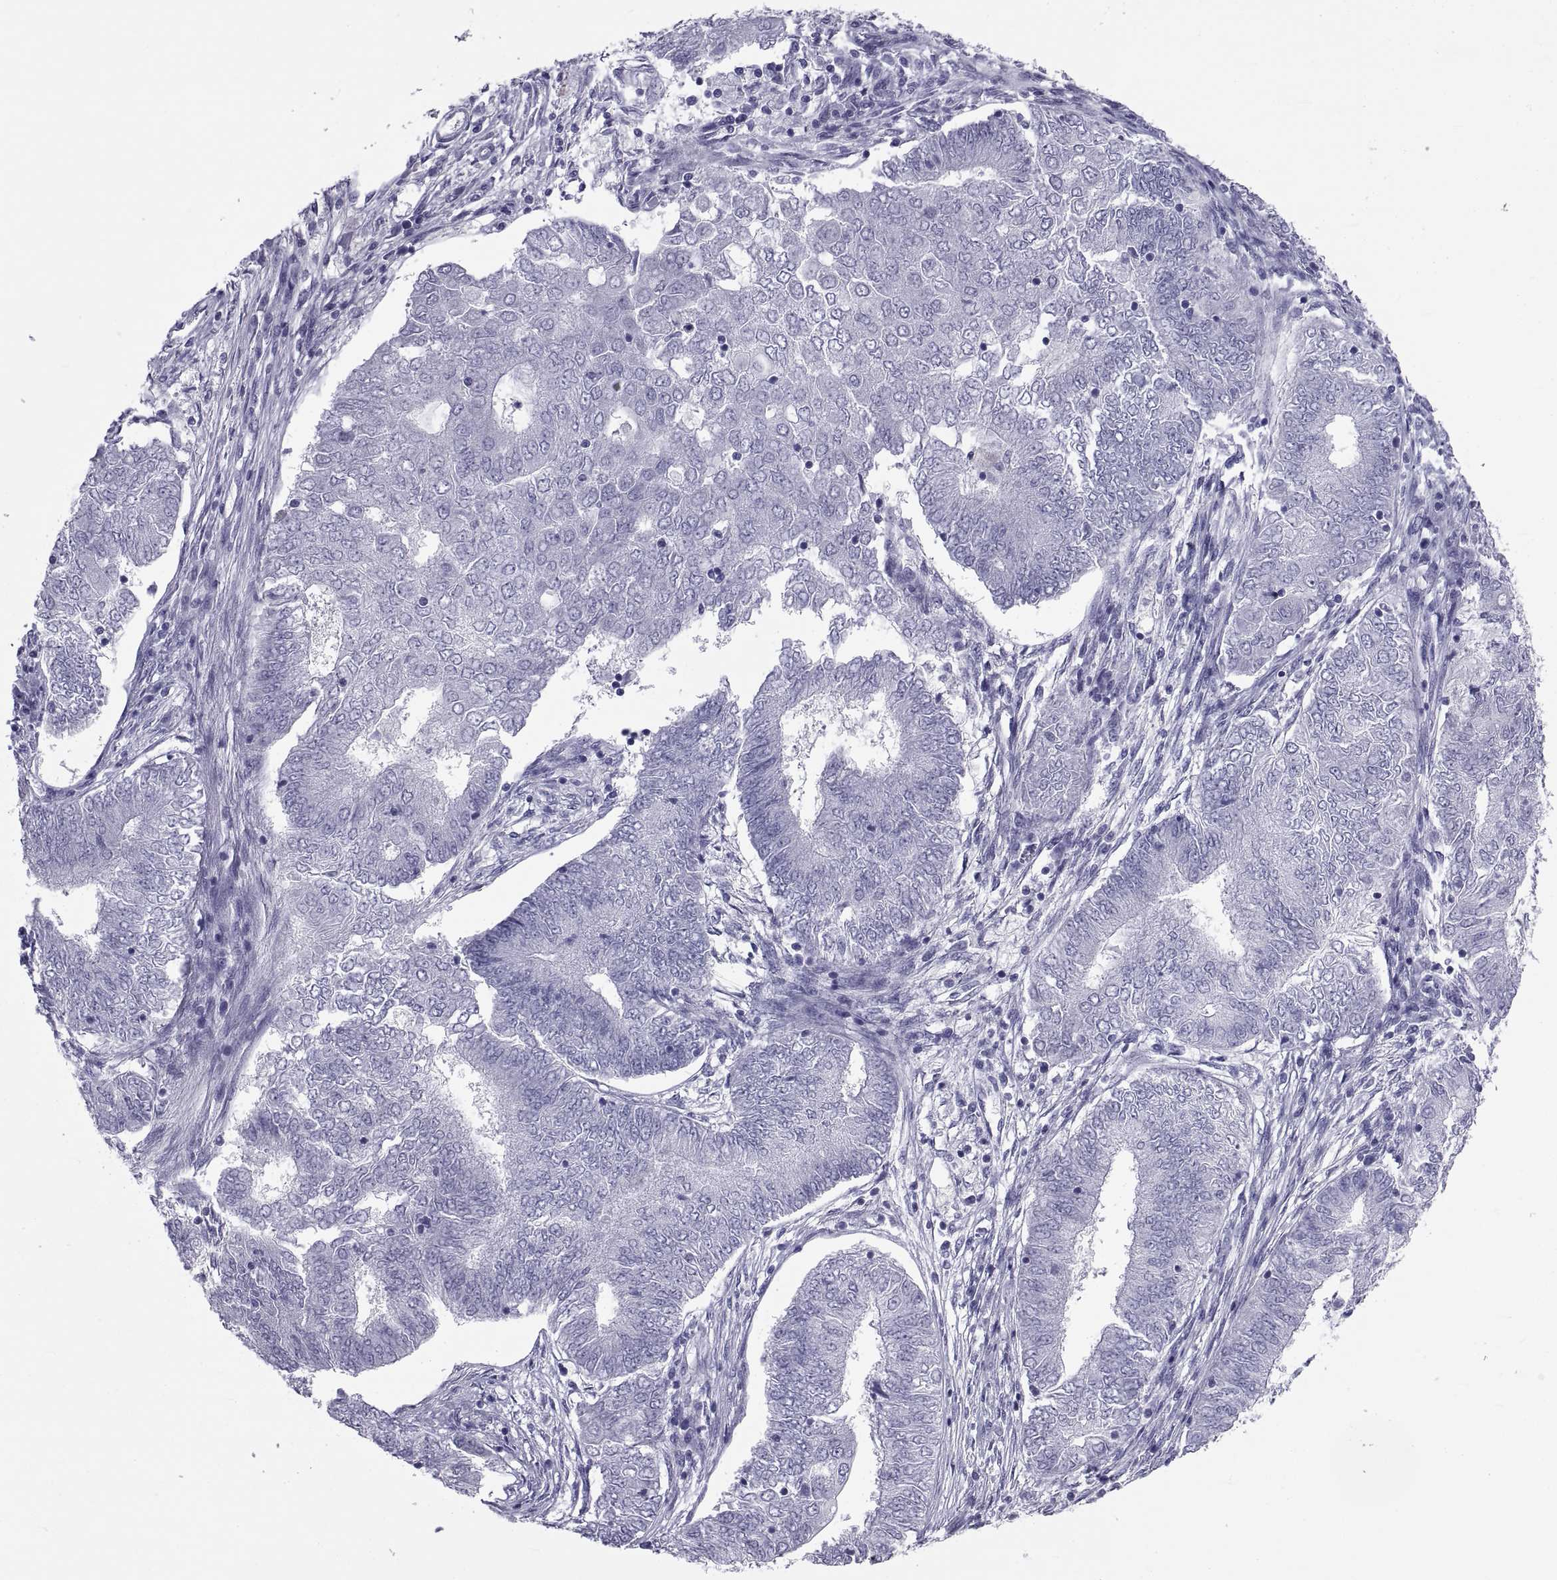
{"staining": {"intensity": "negative", "quantity": "none", "location": "none"}, "tissue": "endometrial cancer", "cell_type": "Tumor cells", "image_type": "cancer", "snomed": [{"axis": "morphology", "description": "Adenocarcinoma, NOS"}, {"axis": "topography", "description": "Endometrium"}], "caption": "A micrograph of human adenocarcinoma (endometrial) is negative for staining in tumor cells. (IHC, brightfield microscopy, high magnification).", "gene": "NPTX2", "patient": {"sex": "female", "age": 62}}